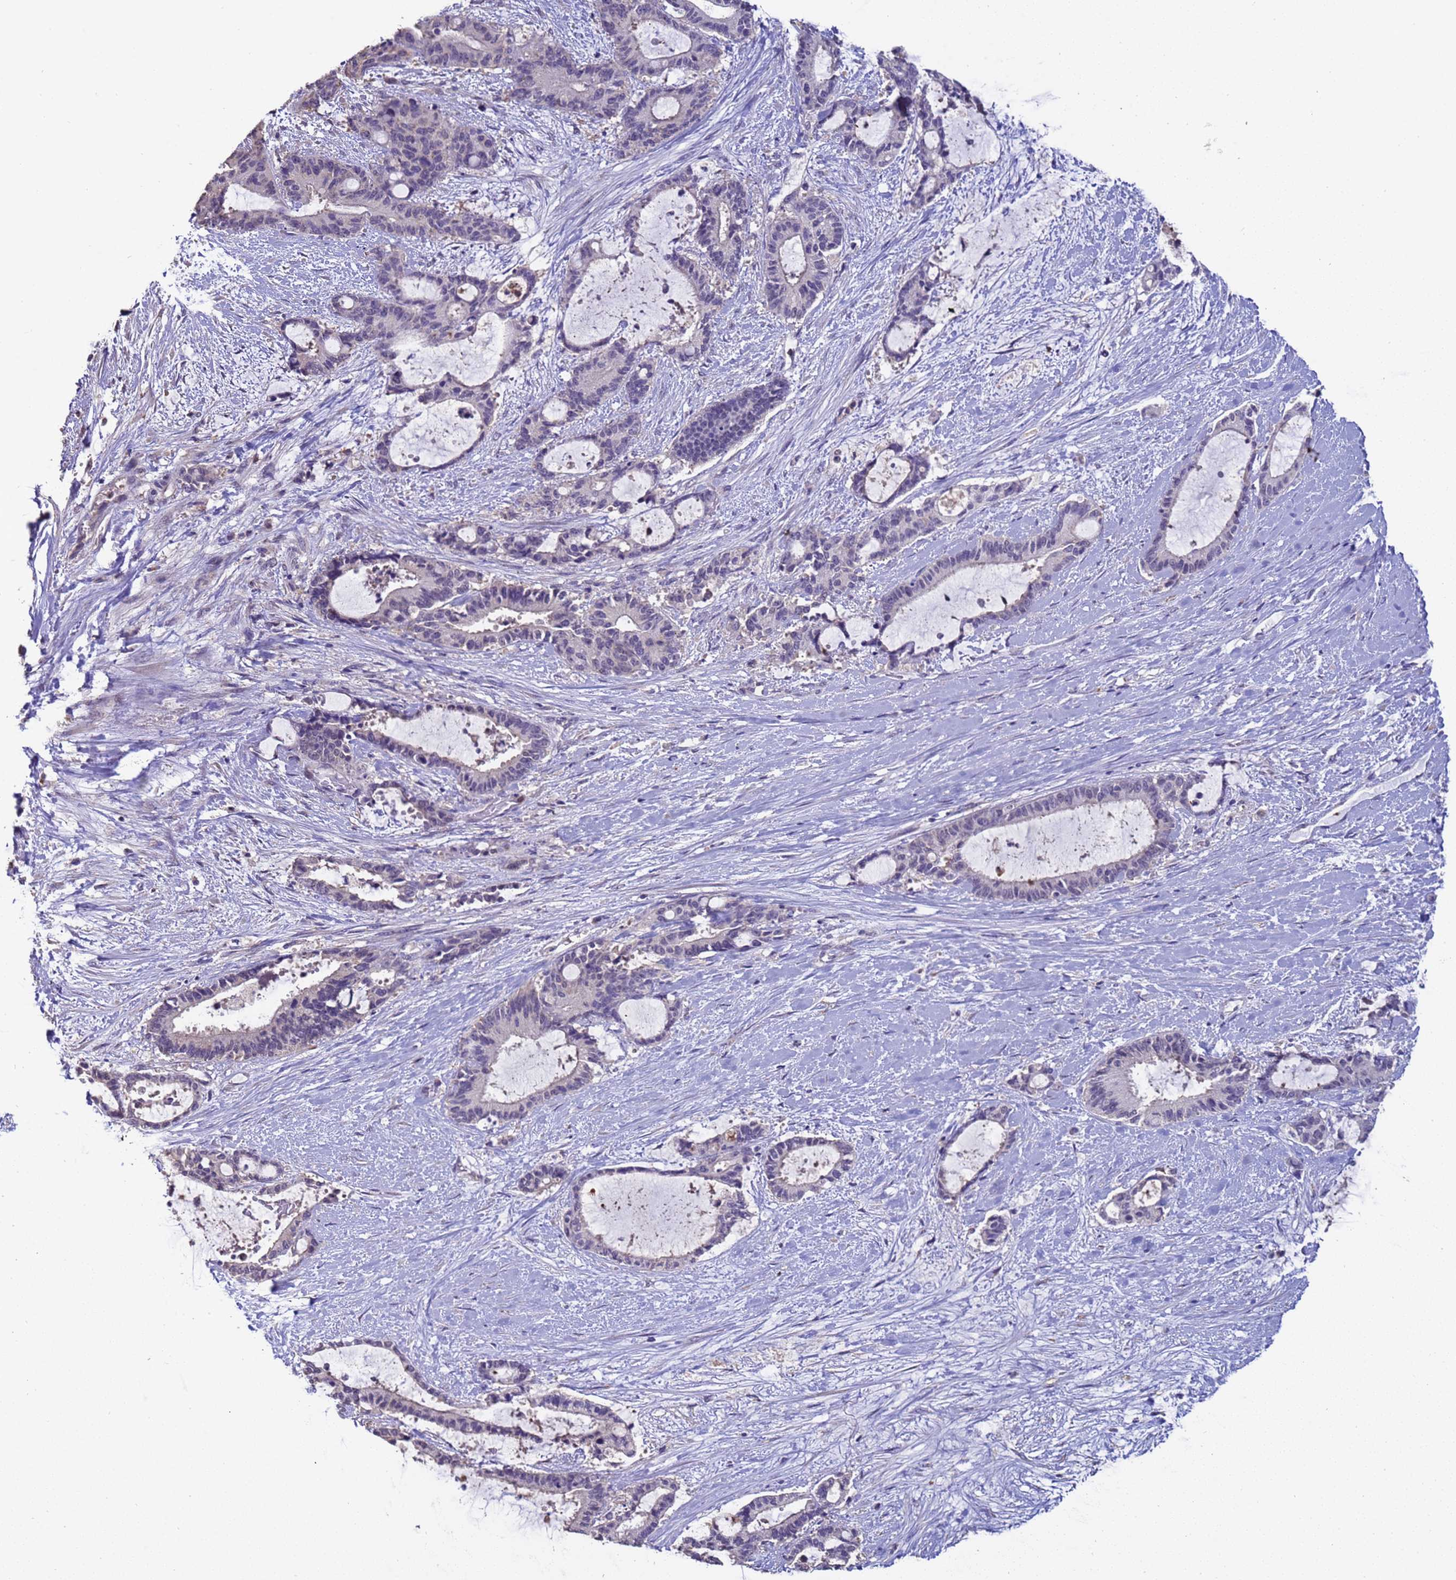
{"staining": {"intensity": "negative", "quantity": "none", "location": "none"}, "tissue": "liver cancer", "cell_type": "Tumor cells", "image_type": "cancer", "snomed": [{"axis": "morphology", "description": "Normal tissue, NOS"}, {"axis": "morphology", "description": "Cholangiocarcinoma"}, {"axis": "topography", "description": "Liver"}, {"axis": "topography", "description": "Peripheral nerve tissue"}], "caption": "Immunohistochemistry of human liver cancer reveals no positivity in tumor cells. Brightfield microscopy of immunohistochemistry stained with DAB (3,3'-diaminobenzidine) (brown) and hematoxylin (blue), captured at high magnification.", "gene": "ZNF248", "patient": {"sex": "female", "age": 73}}